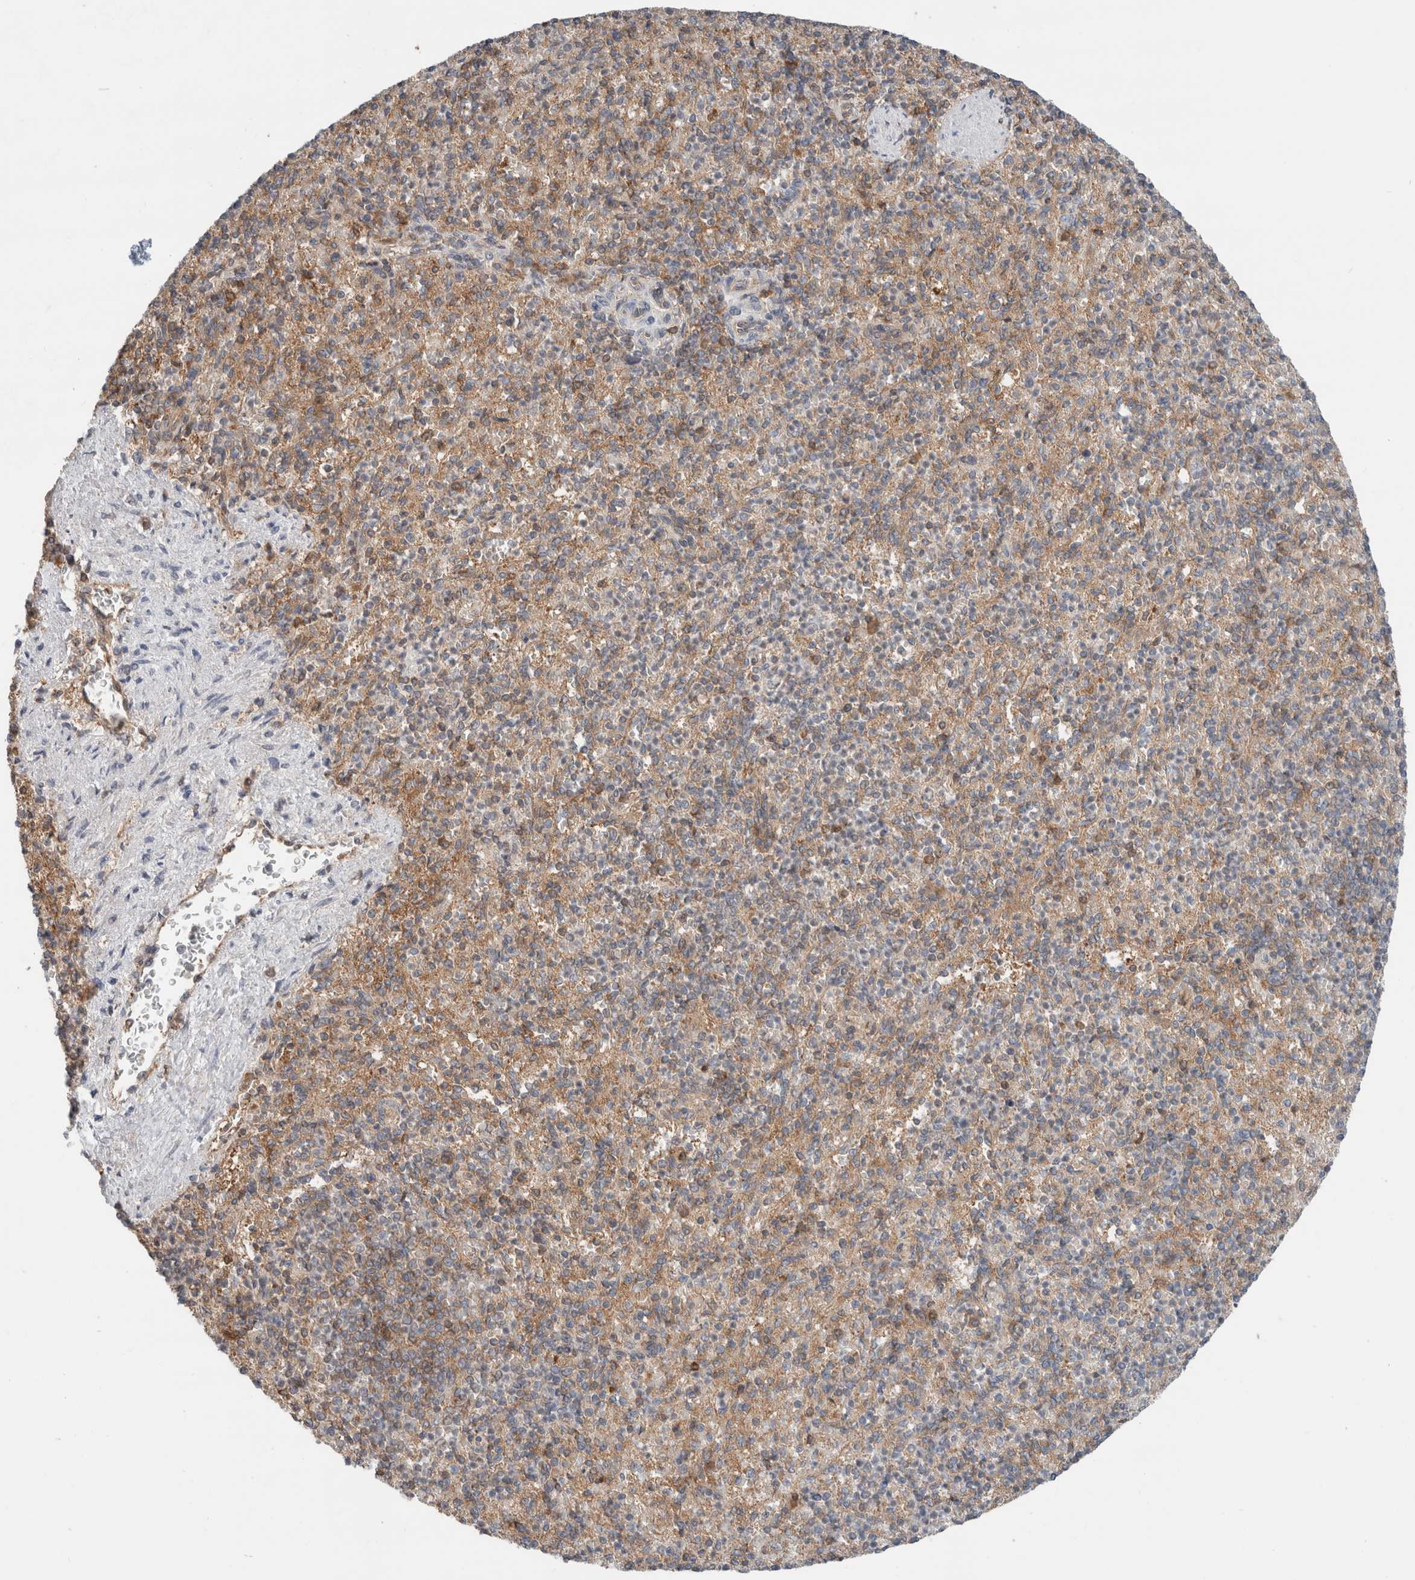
{"staining": {"intensity": "moderate", "quantity": "<25%", "location": "cytoplasmic/membranous"}, "tissue": "spleen", "cell_type": "Cells in red pulp", "image_type": "normal", "snomed": [{"axis": "morphology", "description": "Normal tissue, NOS"}, {"axis": "topography", "description": "Spleen"}], "caption": "This photomicrograph demonstrates immunohistochemistry staining of normal spleen, with low moderate cytoplasmic/membranous expression in approximately <25% of cells in red pulp.", "gene": "XPNPEP1", "patient": {"sex": "female", "age": 74}}